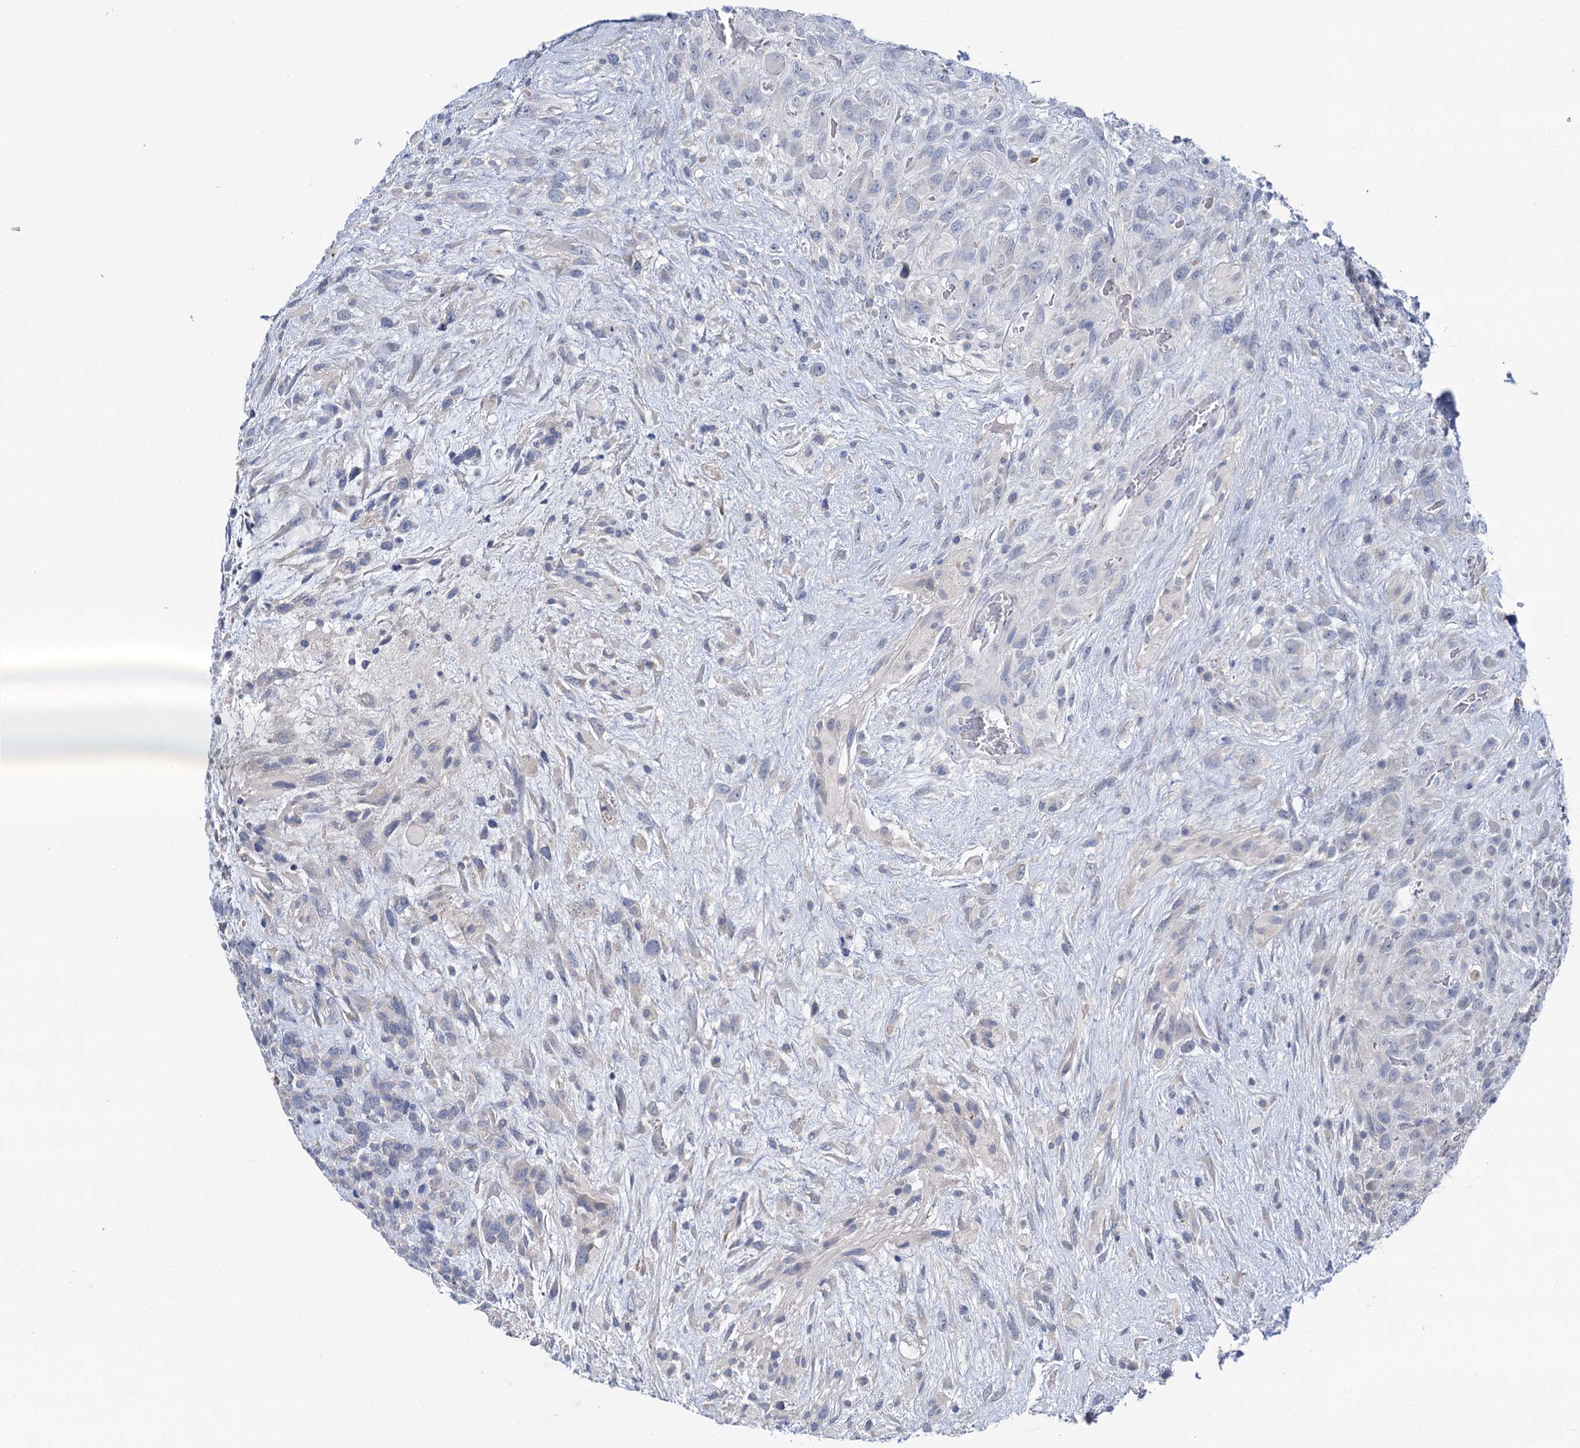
{"staining": {"intensity": "negative", "quantity": "none", "location": "none"}, "tissue": "glioma", "cell_type": "Tumor cells", "image_type": "cancer", "snomed": [{"axis": "morphology", "description": "Glioma, malignant, High grade"}, {"axis": "topography", "description": "Brain"}], "caption": "Human malignant glioma (high-grade) stained for a protein using immunohistochemistry exhibits no staining in tumor cells.", "gene": "ANKRD42", "patient": {"sex": "male", "age": 61}}